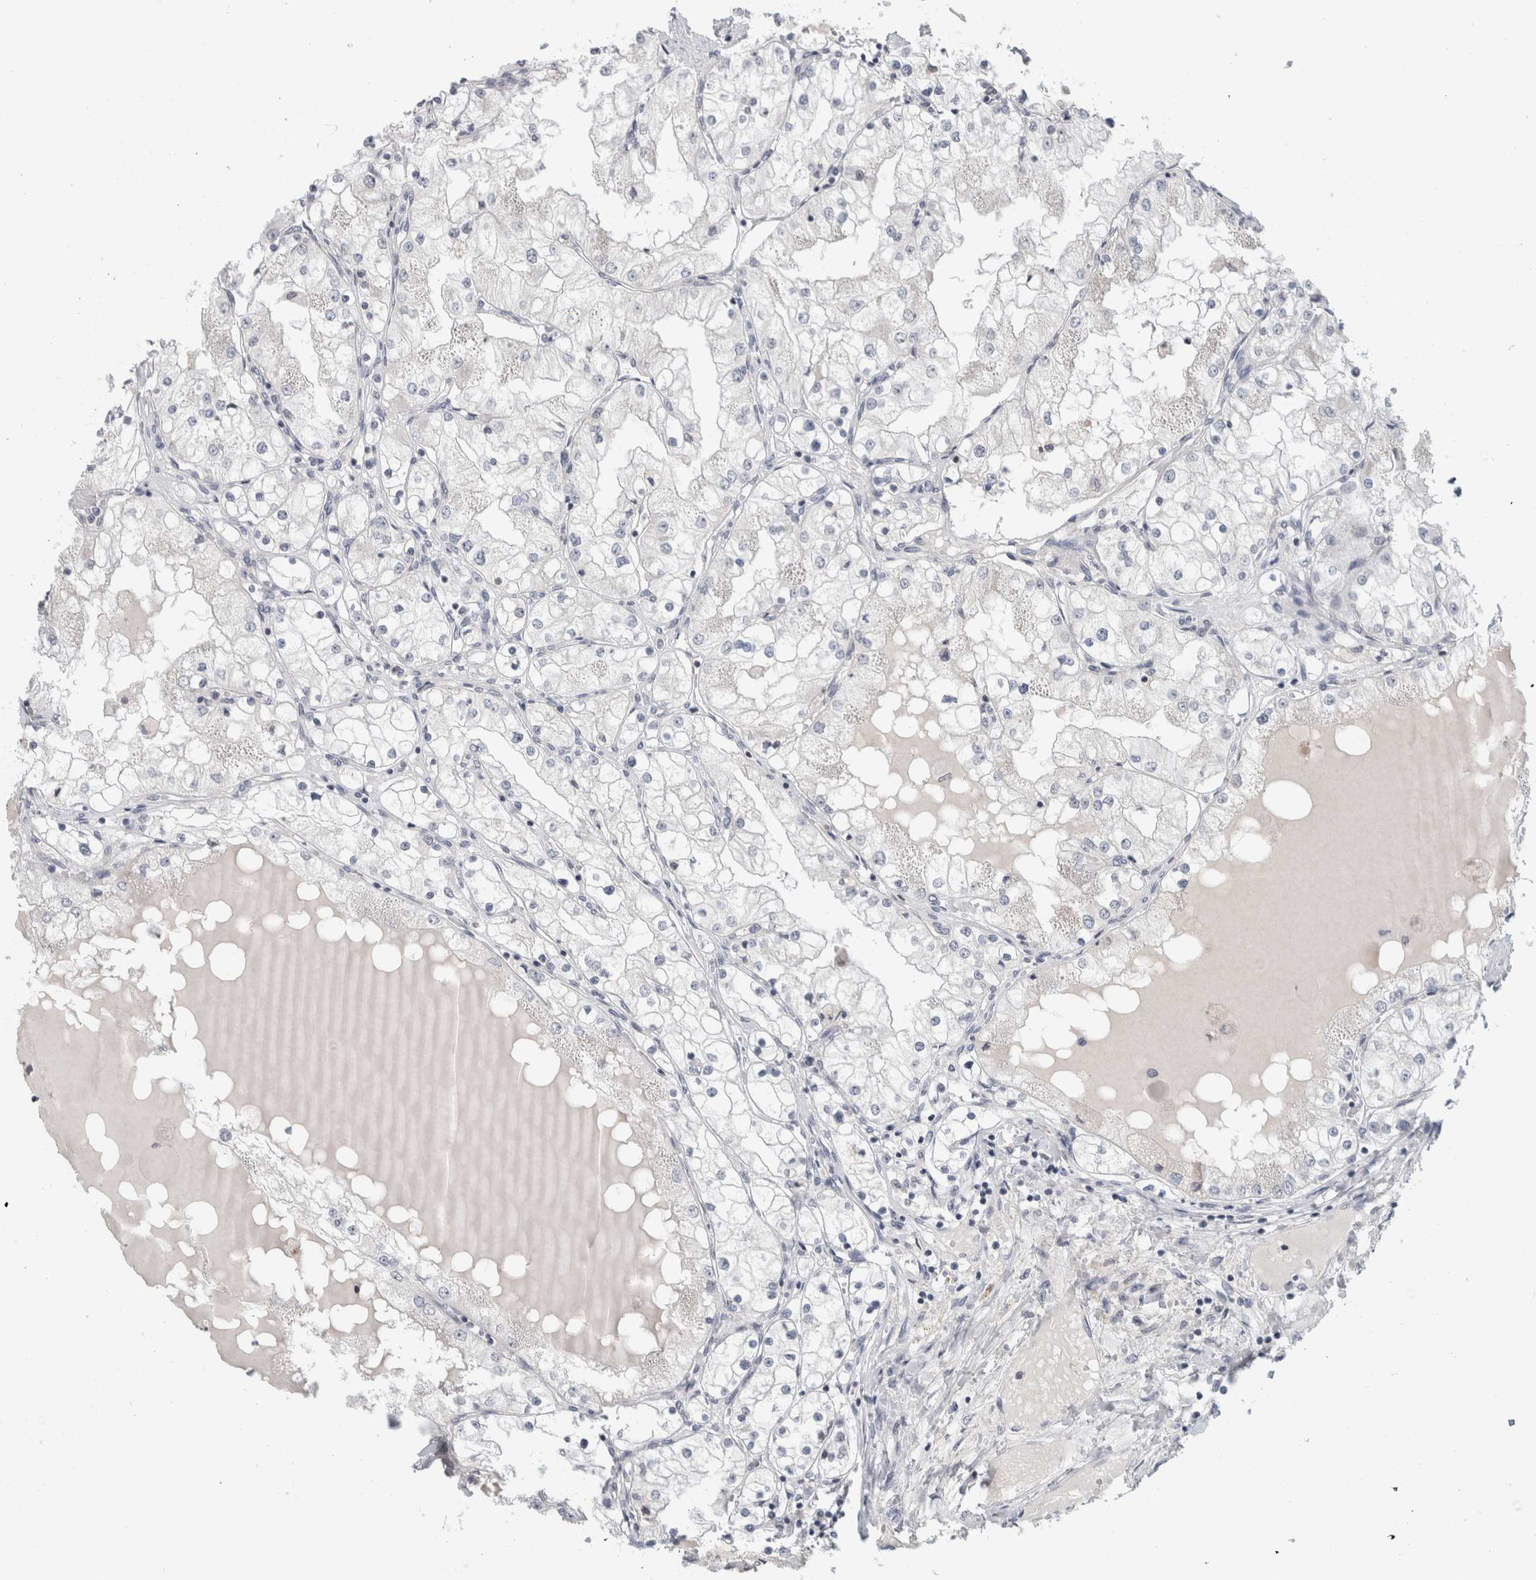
{"staining": {"intensity": "negative", "quantity": "none", "location": "none"}, "tissue": "renal cancer", "cell_type": "Tumor cells", "image_type": "cancer", "snomed": [{"axis": "morphology", "description": "Adenocarcinoma, NOS"}, {"axis": "topography", "description": "Kidney"}], "caption": "Human renal cancer (adenocarcinoma) stained for a protein using immunohistochemistry exhibits no expression in tumor cells.", "gene": "ZNF770", "patient": {"sex": "male", "age": 68}}